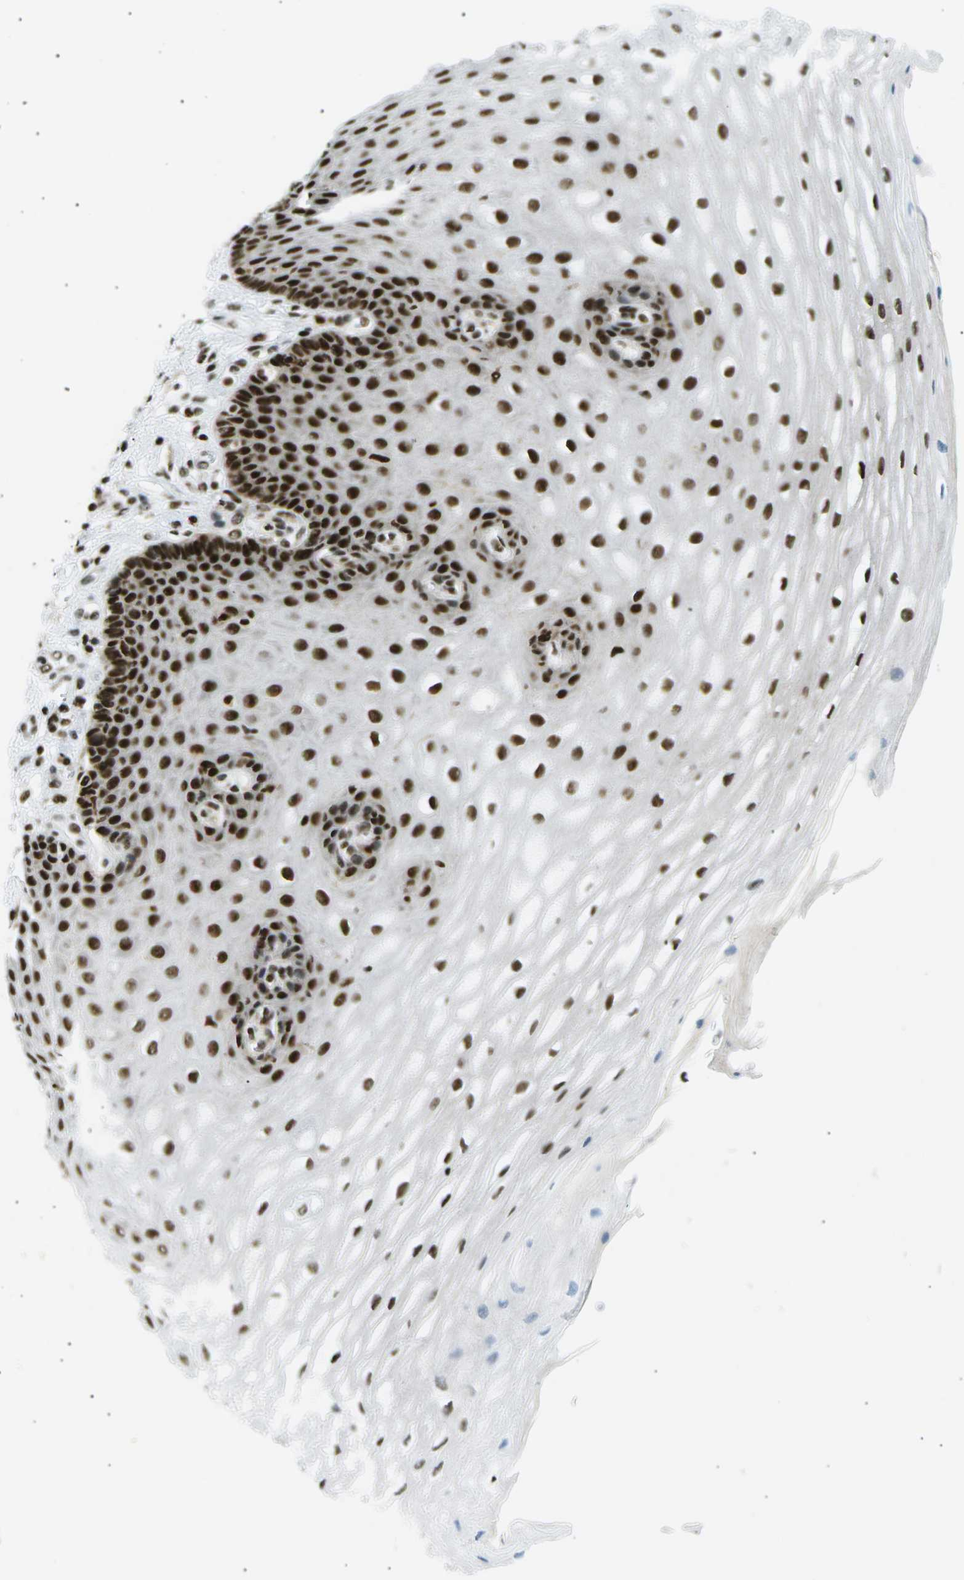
{"staining": {"intensity": "strong", "quantity": ">75%", "location": "nuclear"}, "tissue": "esophagus", "cell_type": "Squamous epithelial cells", "image_type": "normal", "snomed": [{"axis": "morphology", "description": "Normal tissue, NOS"}, {"axis": "topography", "description": "Esophagus"}], "caption": "Immunohistochemistry (DAB (3,3'-diaminobenzidine)) staining of unremarkable esophagus exhibits strong nuclear protein staining in about >75% of squamous epithelial cells. The staining was performed using DAB to visualize the protein expression in brown, while the nuclei were stained in blue with hematoxylin (Magnification: 20x).", "gene": "RPA2", "patient": {"sex": "male", "age": 54}}